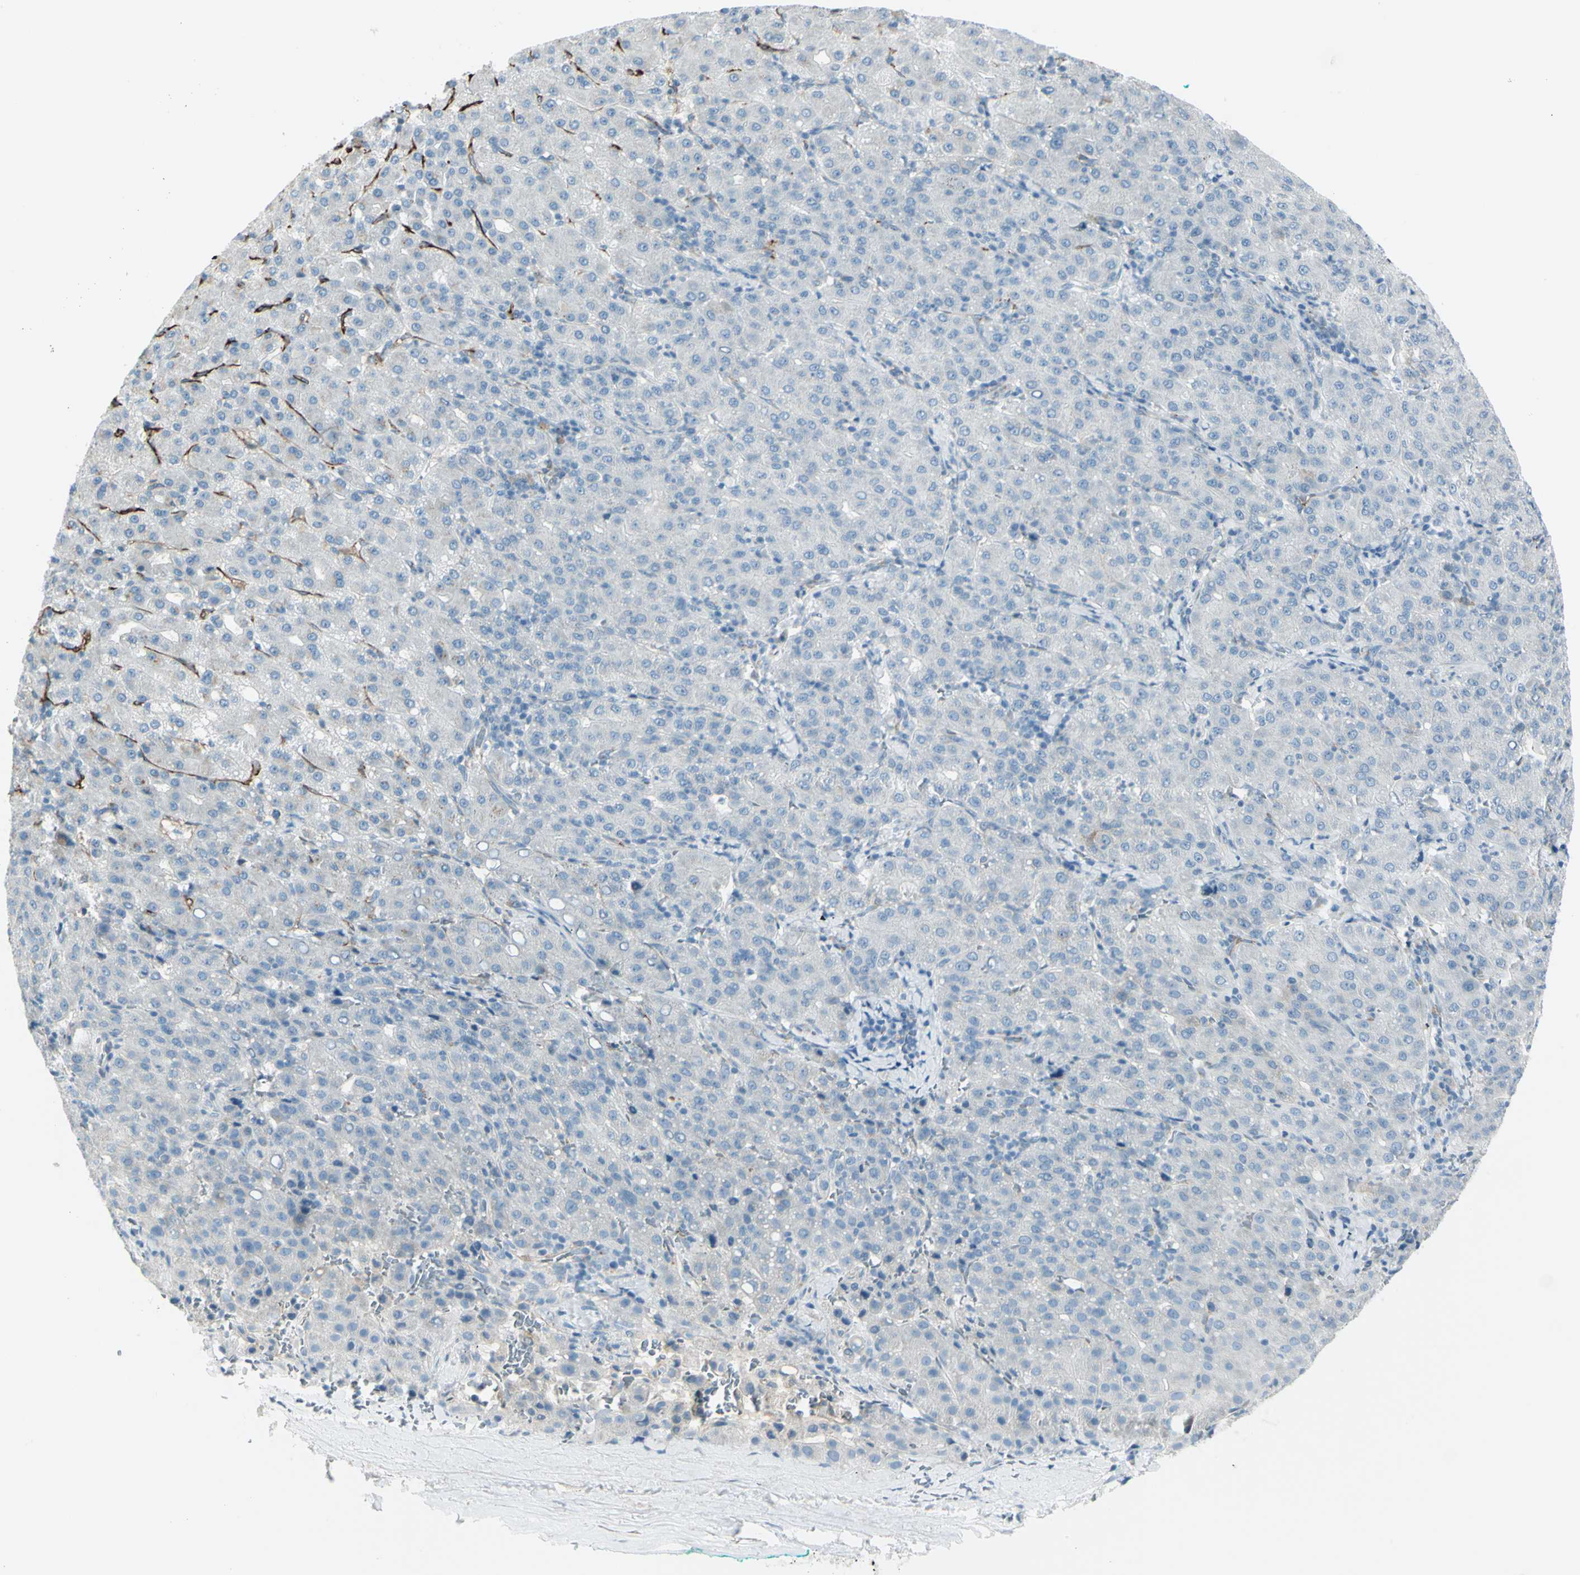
{"staining": {"intensity": "negative", "quantity": "none", "location": "none"}, "tissue": "liver cancer", "cell_type": "Tumor cells", "image_type": "cancer", "snomed": [{"axis": "morphology", "description": "Carcinoma, Hepatocellular, NOS"}, {"axis": "topography", "description": "Liver"}], "caption": "Immunohistochemistry photomicrograph of liver hepatocellular carcinoma stained for a protein (brown), which displays no expression in tumor cells.", "gene": "GPR34", "patient": {"sex": "male", "age": 65}}